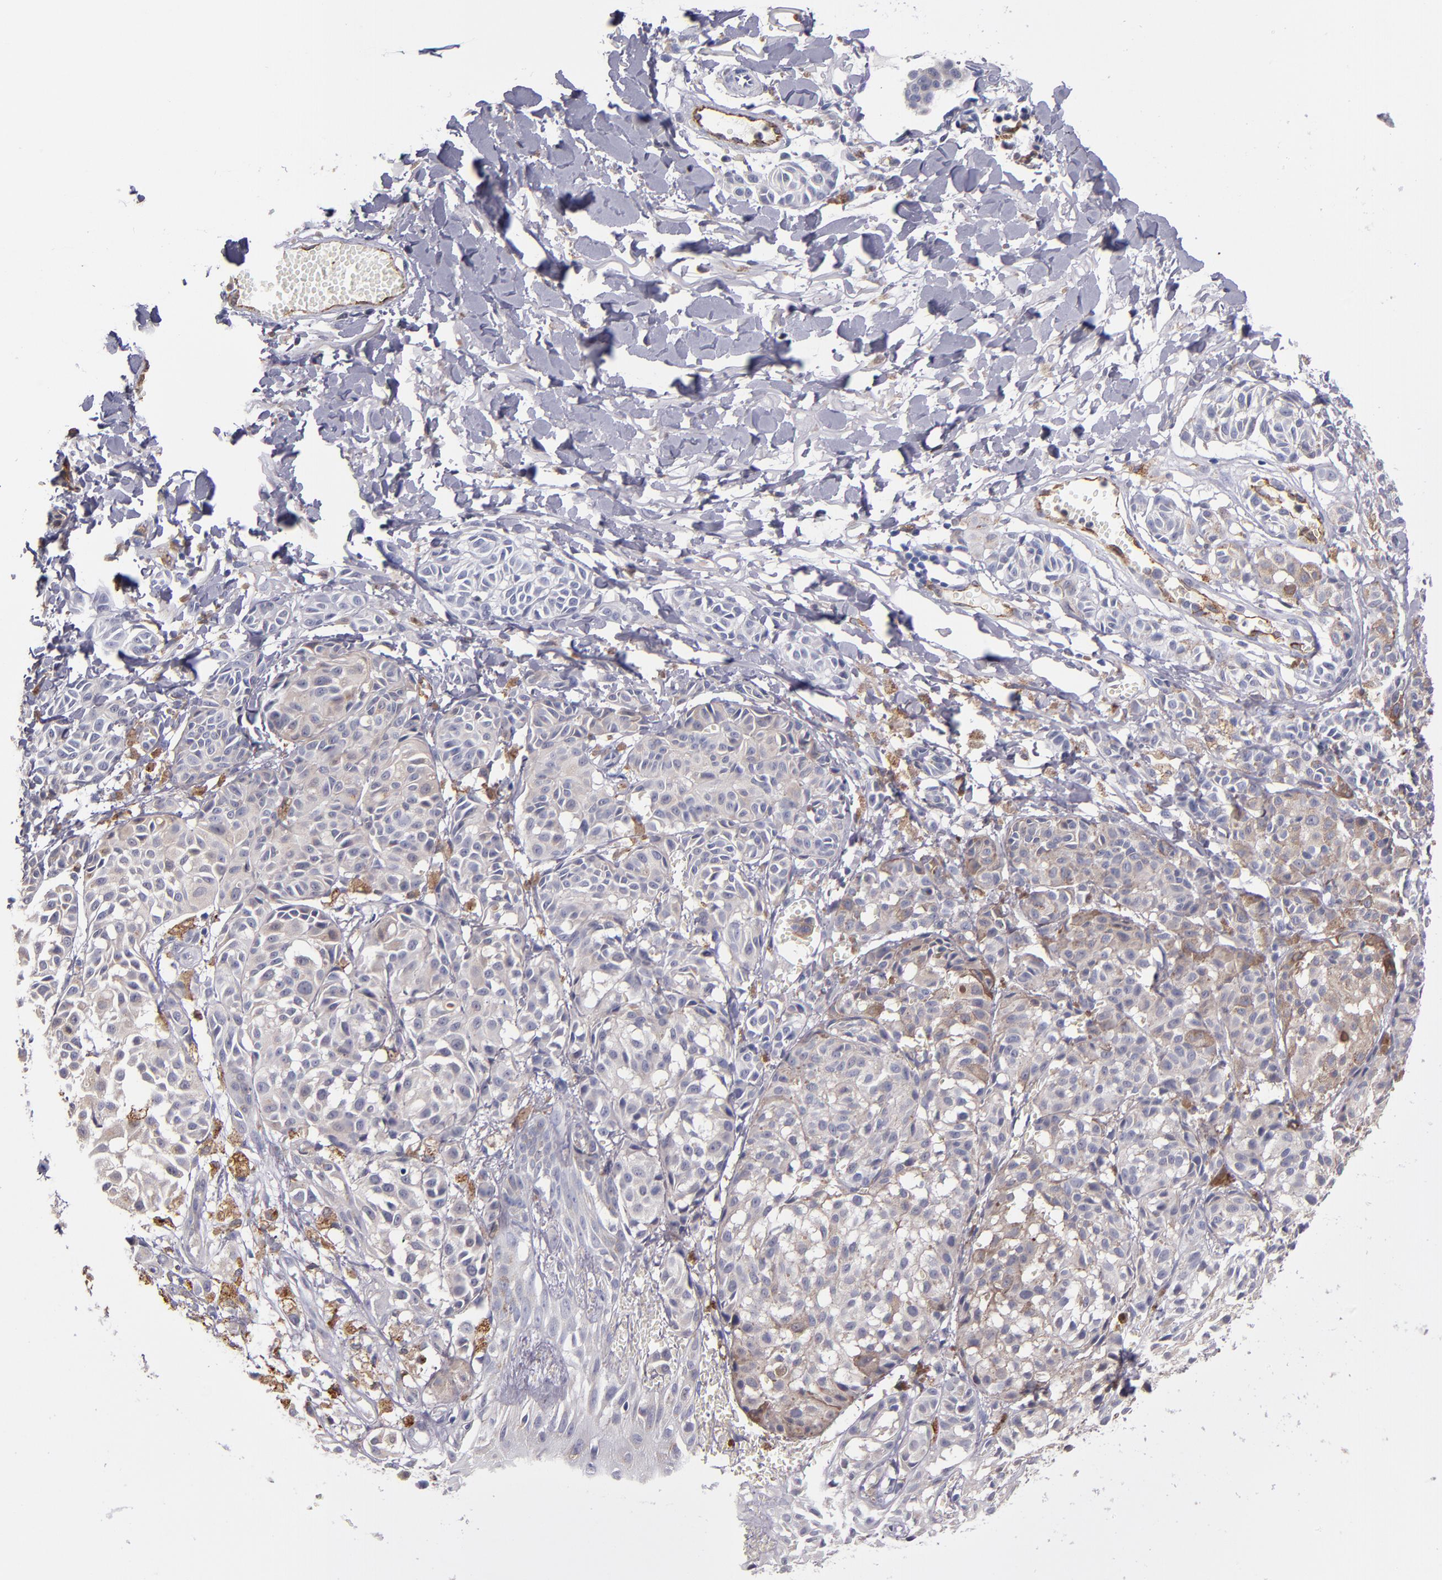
{"staining": {"intensity": "weak", "quantity": "25%-75%", "location": "cytoplasmic/membranous"}, "tissue": "melanoma", "cell_type": "Tumor cells", "image_type": "cancer", "snomed": [{"axis": "morphology", "description": "Malignant melanoma, NOS"}, {"axis": "topography", "description": "Skin"}], "caption": "About 25%-75% of tumor cells in melanoma exhibit weak cytoplasmic/membranous protein expression as visualized by brown immunohistochemical staining.", "gene": "SELP", "patient": {"sex": "male", "age": 76}}